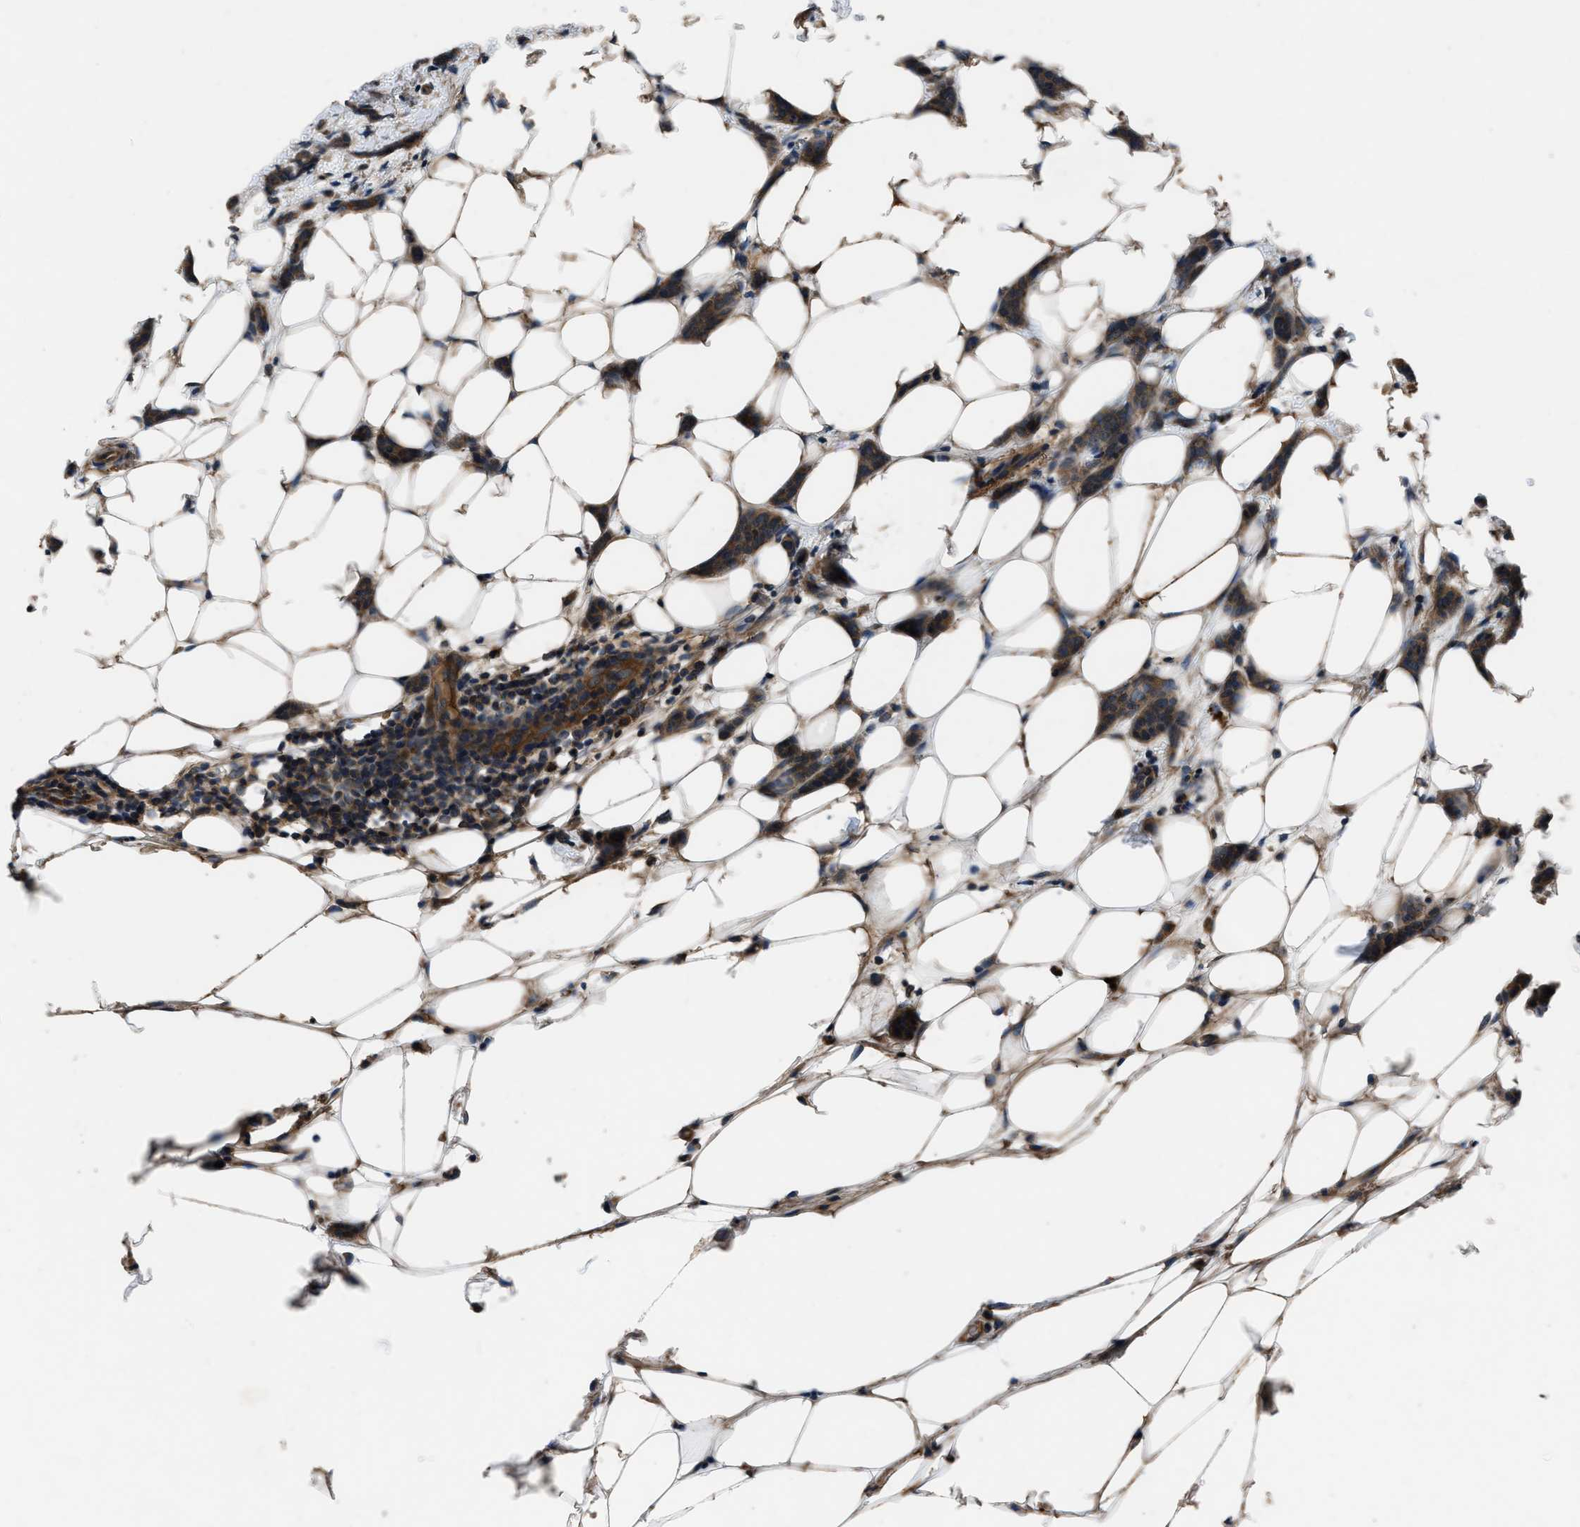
{"staining": {"intensity": "moderate", "quantity": ">75%", "location": "cytoplasmic/membranous"}, "tissue": "breast cancer", "cell_type": "Tumor cells", "image_type": "cancer", "snomed": [{"axis": "morphology", "description": "Lobular carcinoma"}, {"axis": "topography", "description": "Skin"}, {"axis": "topography", "description": "Breast"}], "caption": "DAB (3,3'-diaminobenzidine) immunohistochemical staining of breast lobular carcinoma reveals moderate cytoplasmic/membranous protein staining in about >75% of tumor cells. (DAB (3,3'-diaminobenzidine) = brown stain, brightfield microscopy at high magnification).", "gene": "USP25", "patient": {"sex": "female", "age": 46}}